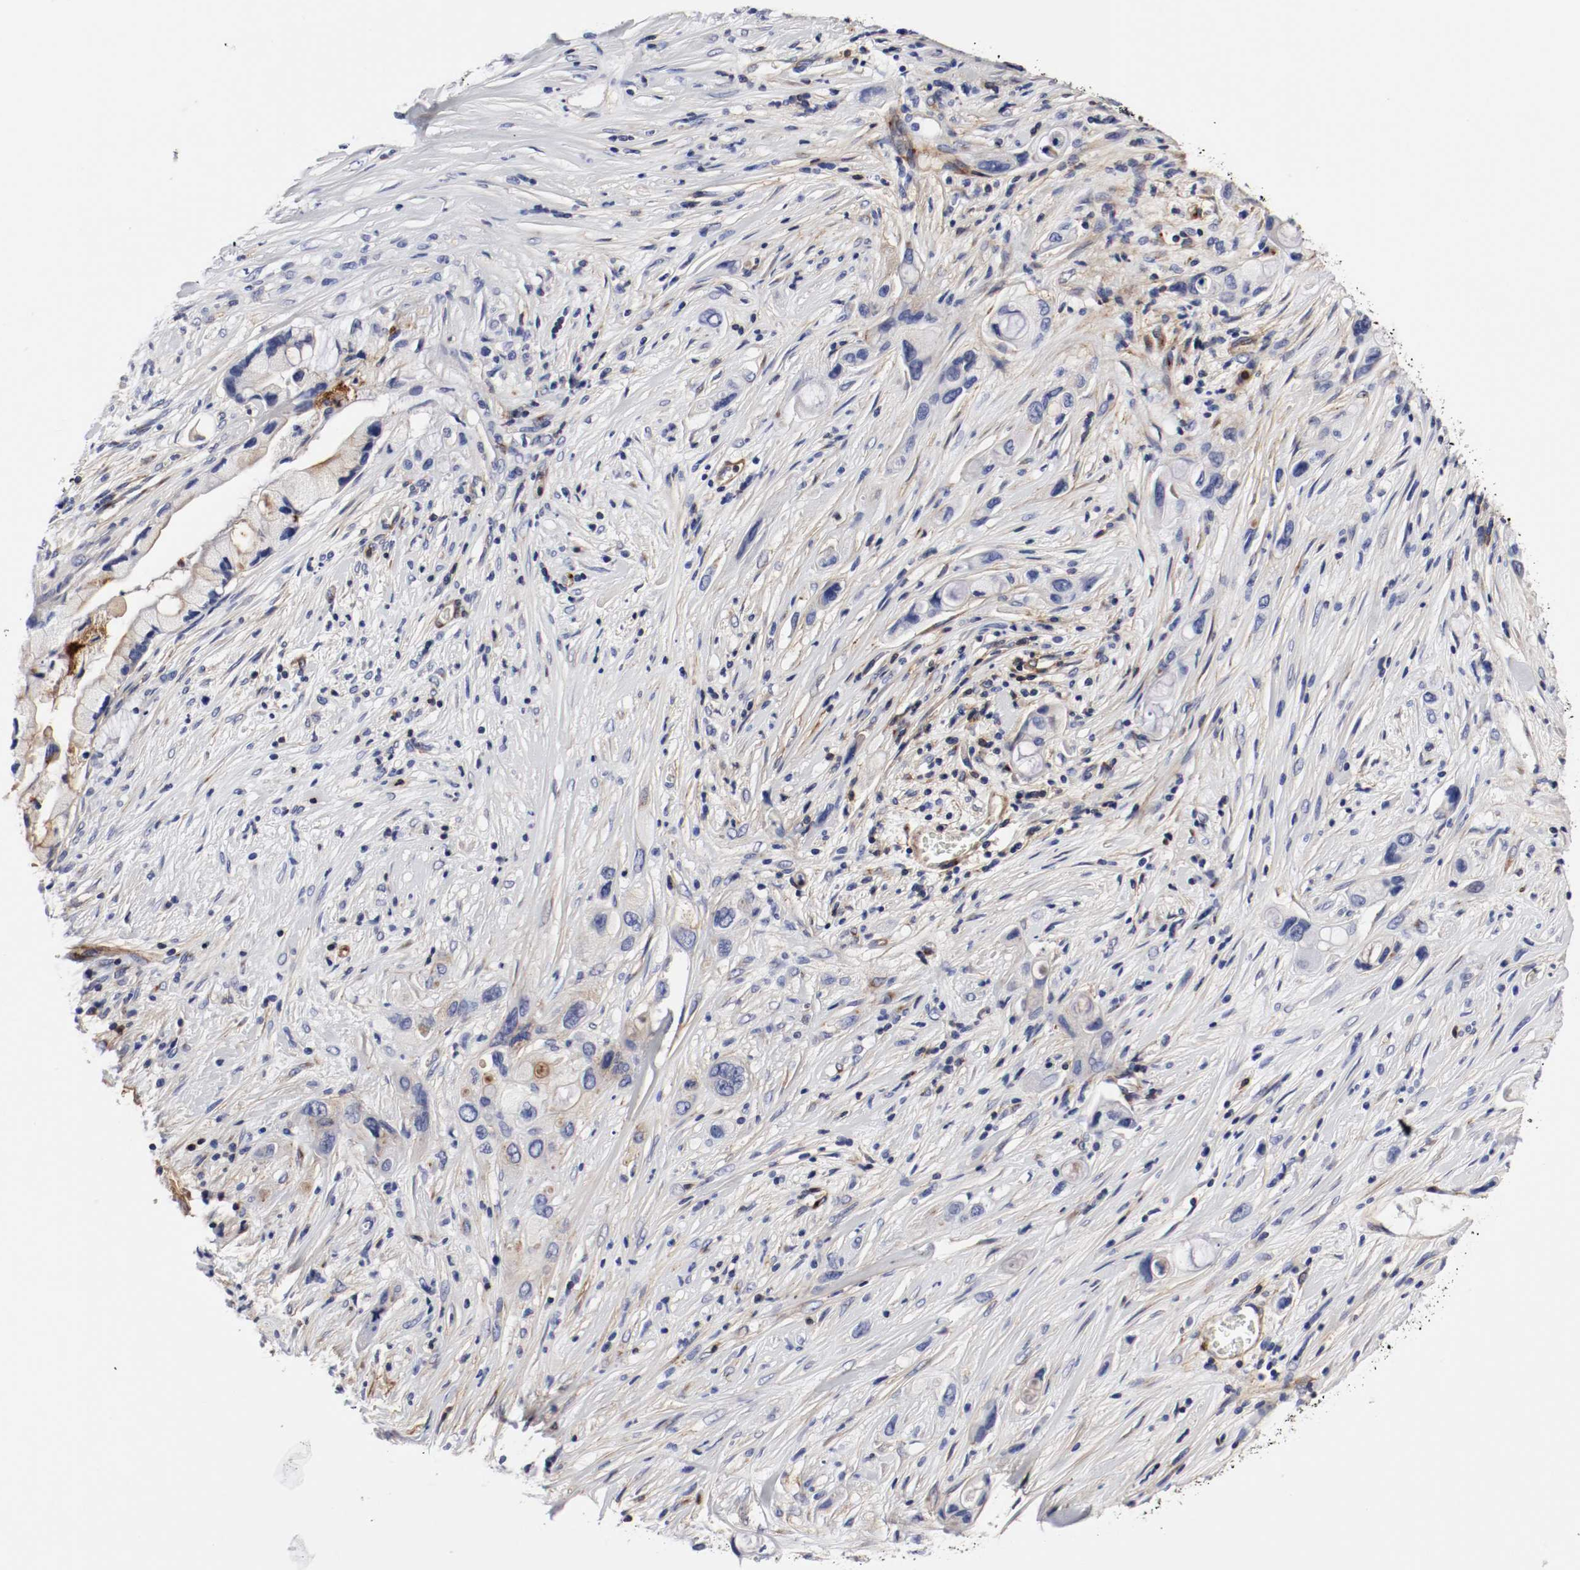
{"staining": {"intensity": "weak", "quantity": "<25%", "location": "cytoplasmic/membranous"}, "tissue": "pancreatic cancer", "cell_type": "Tumor cells", "image_type": "cancer", "snomed": [{"axis": "morphology", "description": "Adenocarcinoma, NOS"}, {"axis": "topography", "description": "Pancreas"}], "caption": "The micrograph exhibits no significant staining in tumor cells of pancreatic cancer.", "gene": "IFITM1", "patient": {"sex": "female", "age": 59}}